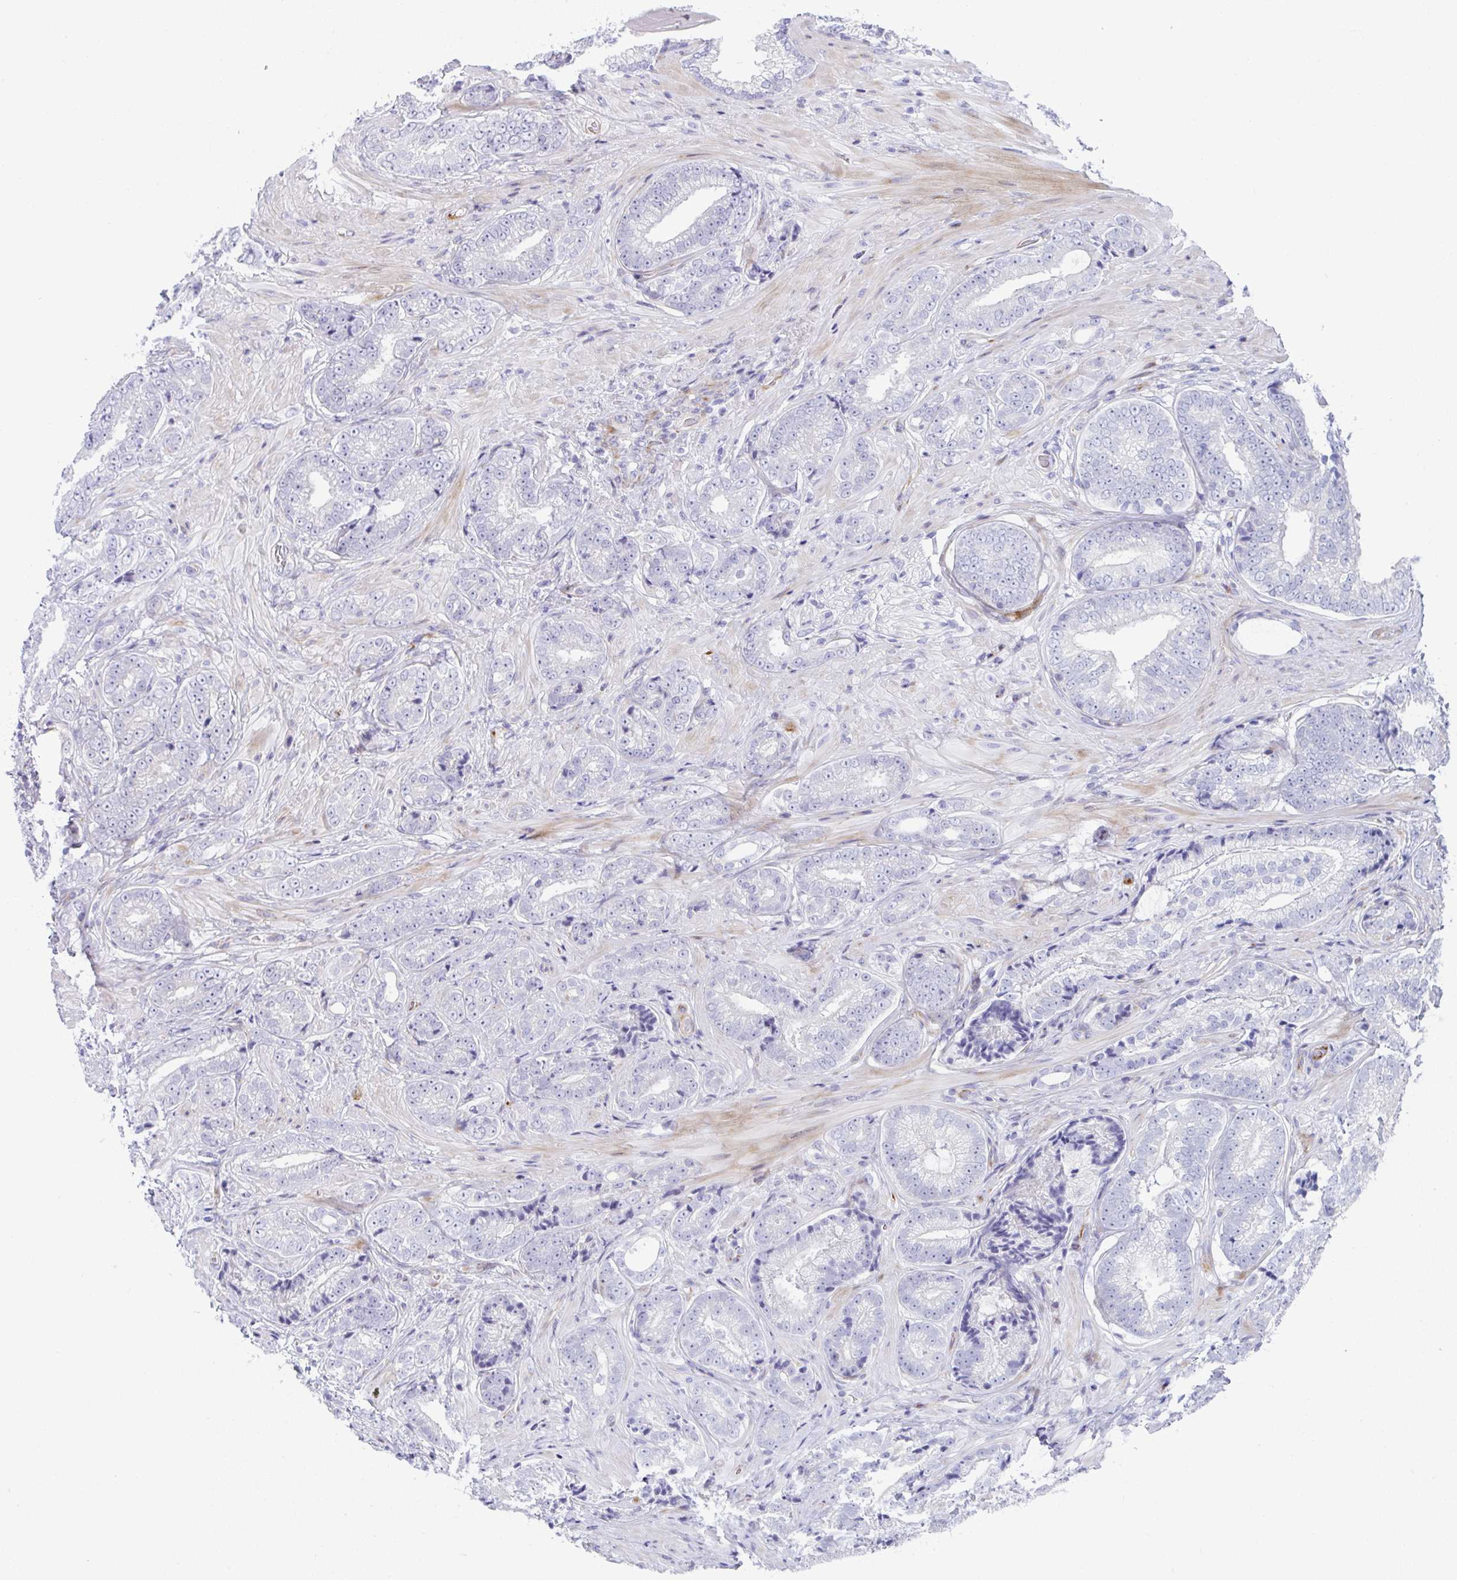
{"staining": {"intensity": "negative", "quantity": "none", "location": "none"}, "tissue": "prostate cancer", "cell_type": "Tumor cells", "image_type": "cancer", "snomed": [{"axis": "morphology", "description": "Adenocarcinoma, Low grade"}, {"axis": "topography", "description": "Prostate"}], "caption": "This image is of prostate low-grade adenocarcinoma stained with immunohistochemistry (IHC) to label a protein in brown with the nuclei are counter-stained blue. There is no staining in tumor cells.", "gene": "ZNF713", "patient": {"sex": "male", "age": 61}}